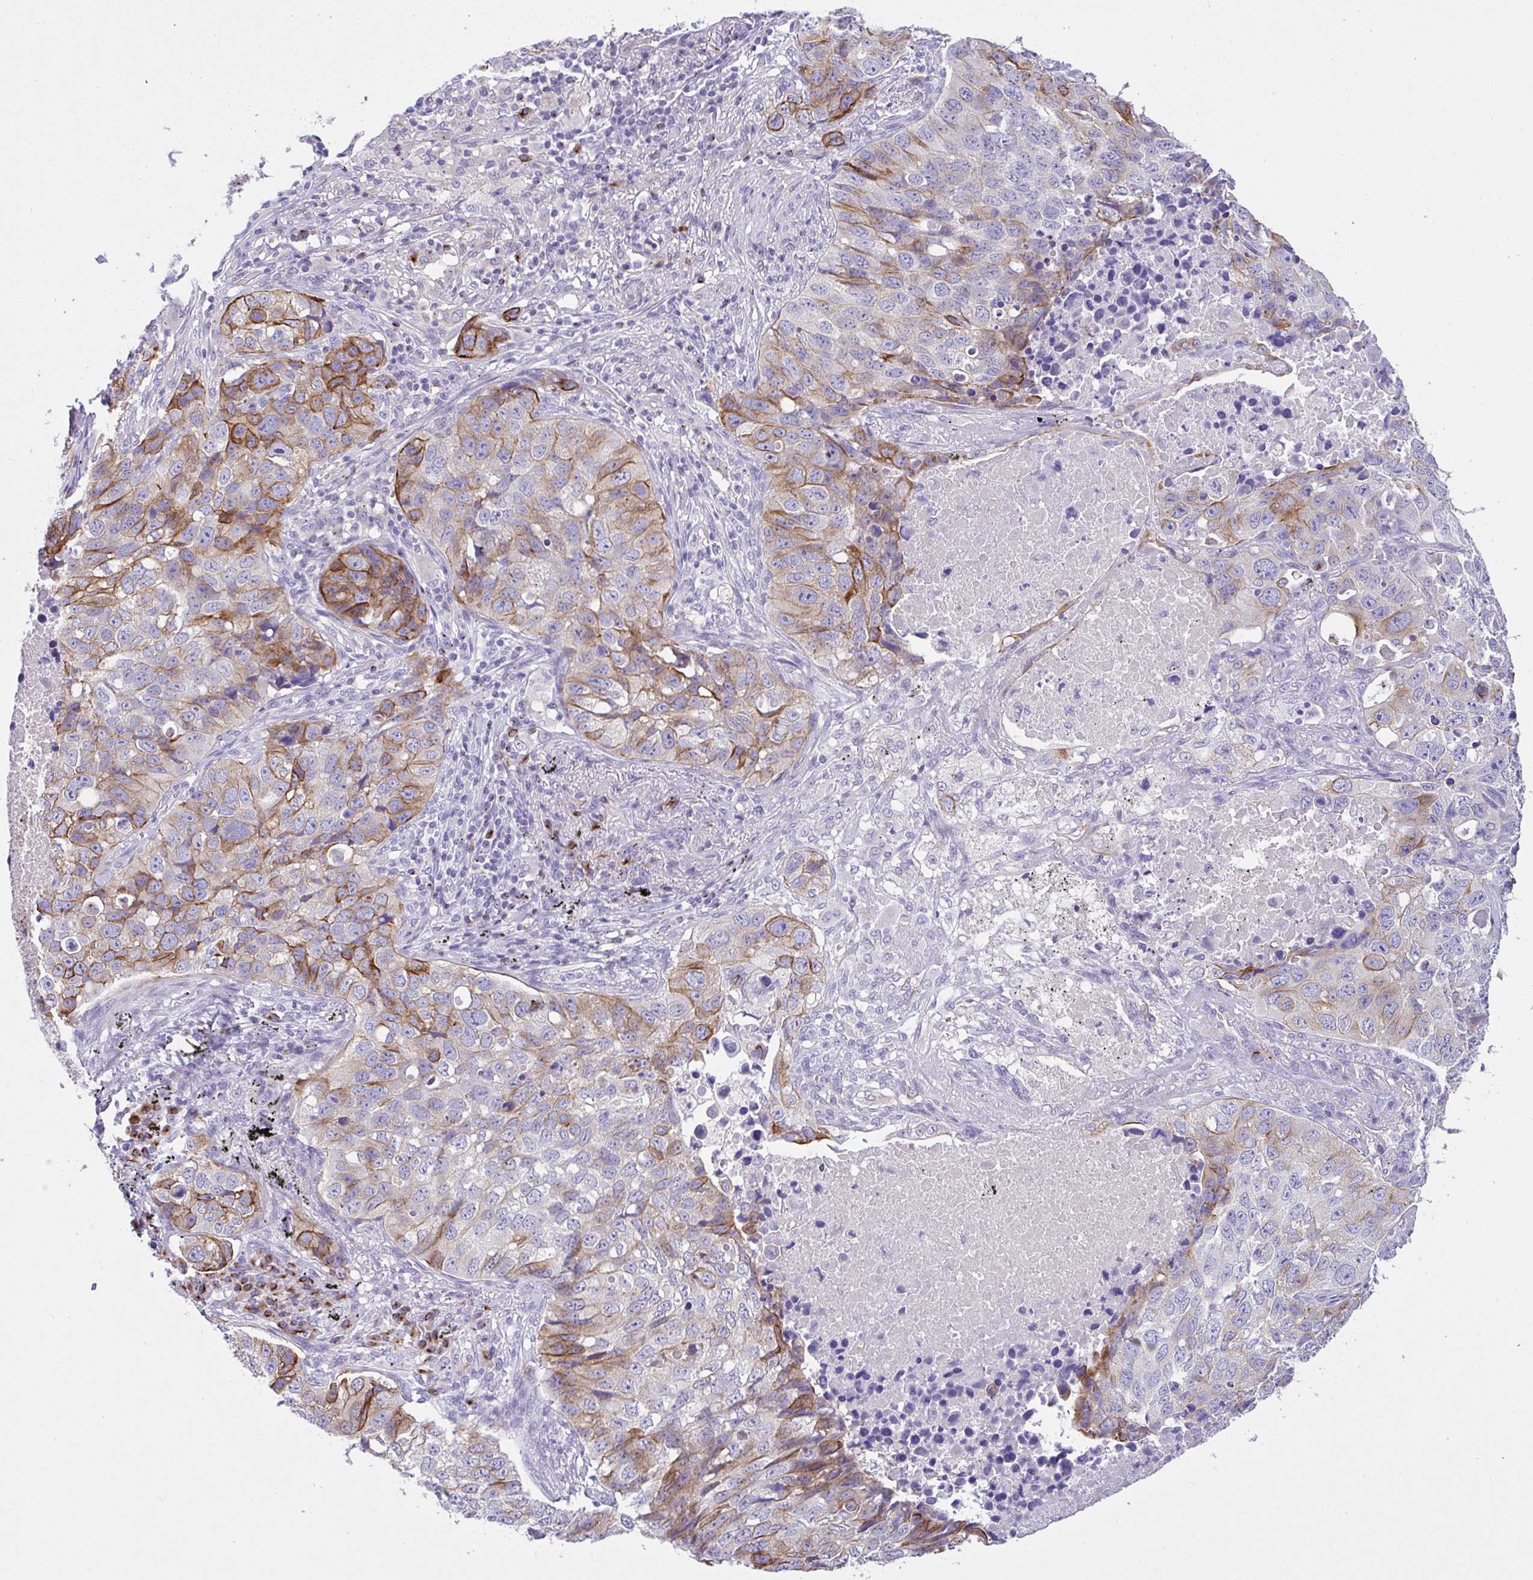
{"staining": {"intensity": "moderate", "quantity": "<25%", "location": "cytoplasmic/membranous"}, "tissue": "lung cancer", "cell_type": "Tumor cells", "image_type": "cancer", "snomed": [{"axis": "morphology", "description": "Squamous cell carcinoma, NOS"}, {"axis": "topography", "description": "Lung"}], "caption": "Immunohistochemistry (IHC) staining of lung cancer (squamous cell carcinoma), which displays low levels of moderate cytoplasmic/membranous expression in approximately <25% of tumor cells indicating moderate cytoplasmic/membranous protein staining. The staining was performed using DAB (3,3'-diaminobenzidine) (brown) for protein detection and nuclei were counterstained in hematoxylin (blue).", "gene": "FBXL20", "patient": {"sex": "male", "age": 60}}